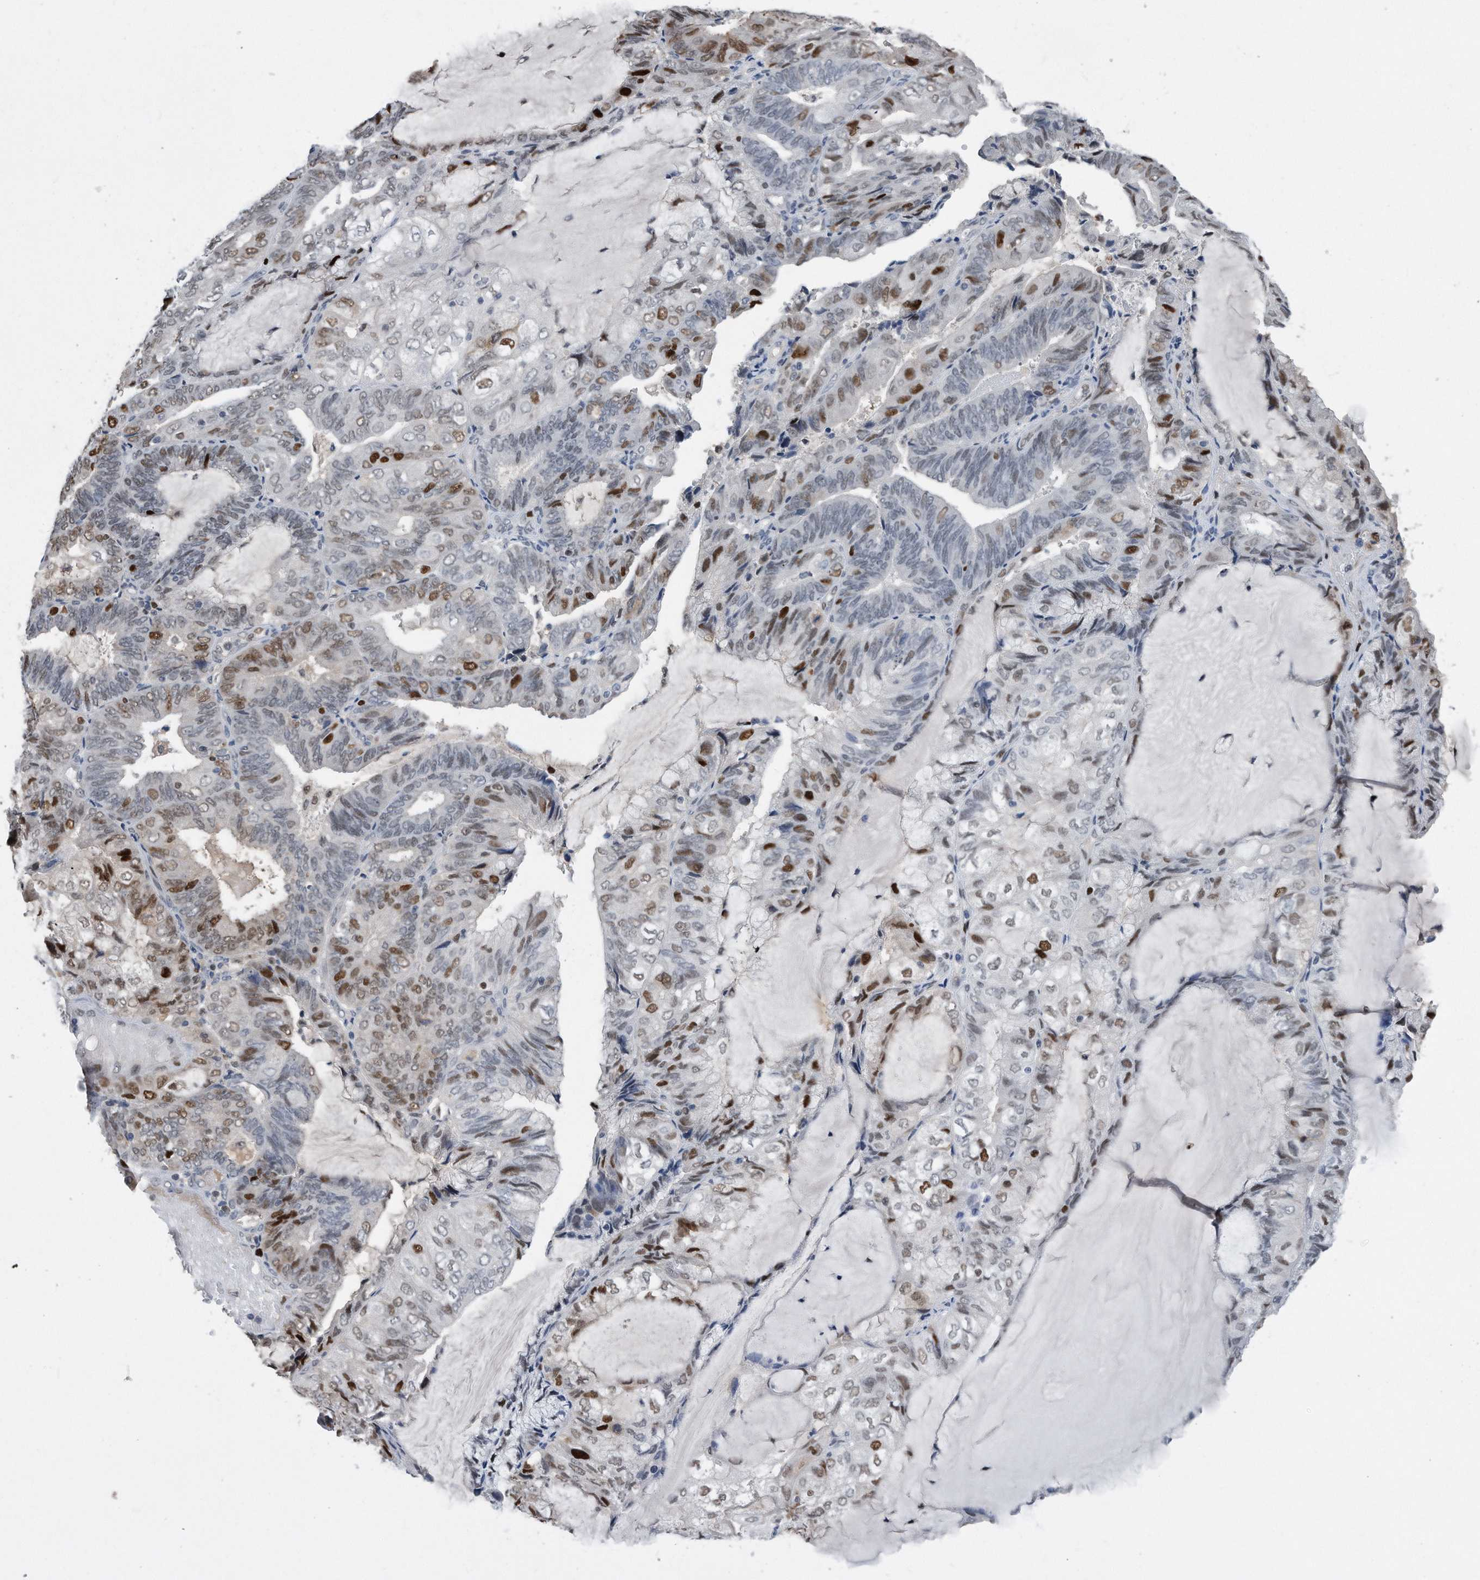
{"staining": {"intensity": "strong", "quantity": "<25%", "location": "nuclear"}, "tissue": "endometrial cancer", "cell_type": "Tumor cells", "image_type": "cancer", "snomed": [{"axis": "morphology", "description": "Adenocarcinoma, NOS"}, {"axis": "topography", "description": "Endometrium"}], "caption": "Strong nuclear protein expression is identified in approximately <25% of tumor cells in endometrial cancer. The protein of interest is stained brown, and the nuclei are stained in blue (DAB IHC with brightfield microscopy, high magnification).", "gene": "PCNA", "patient": {"sex": "female", "age": 81}}